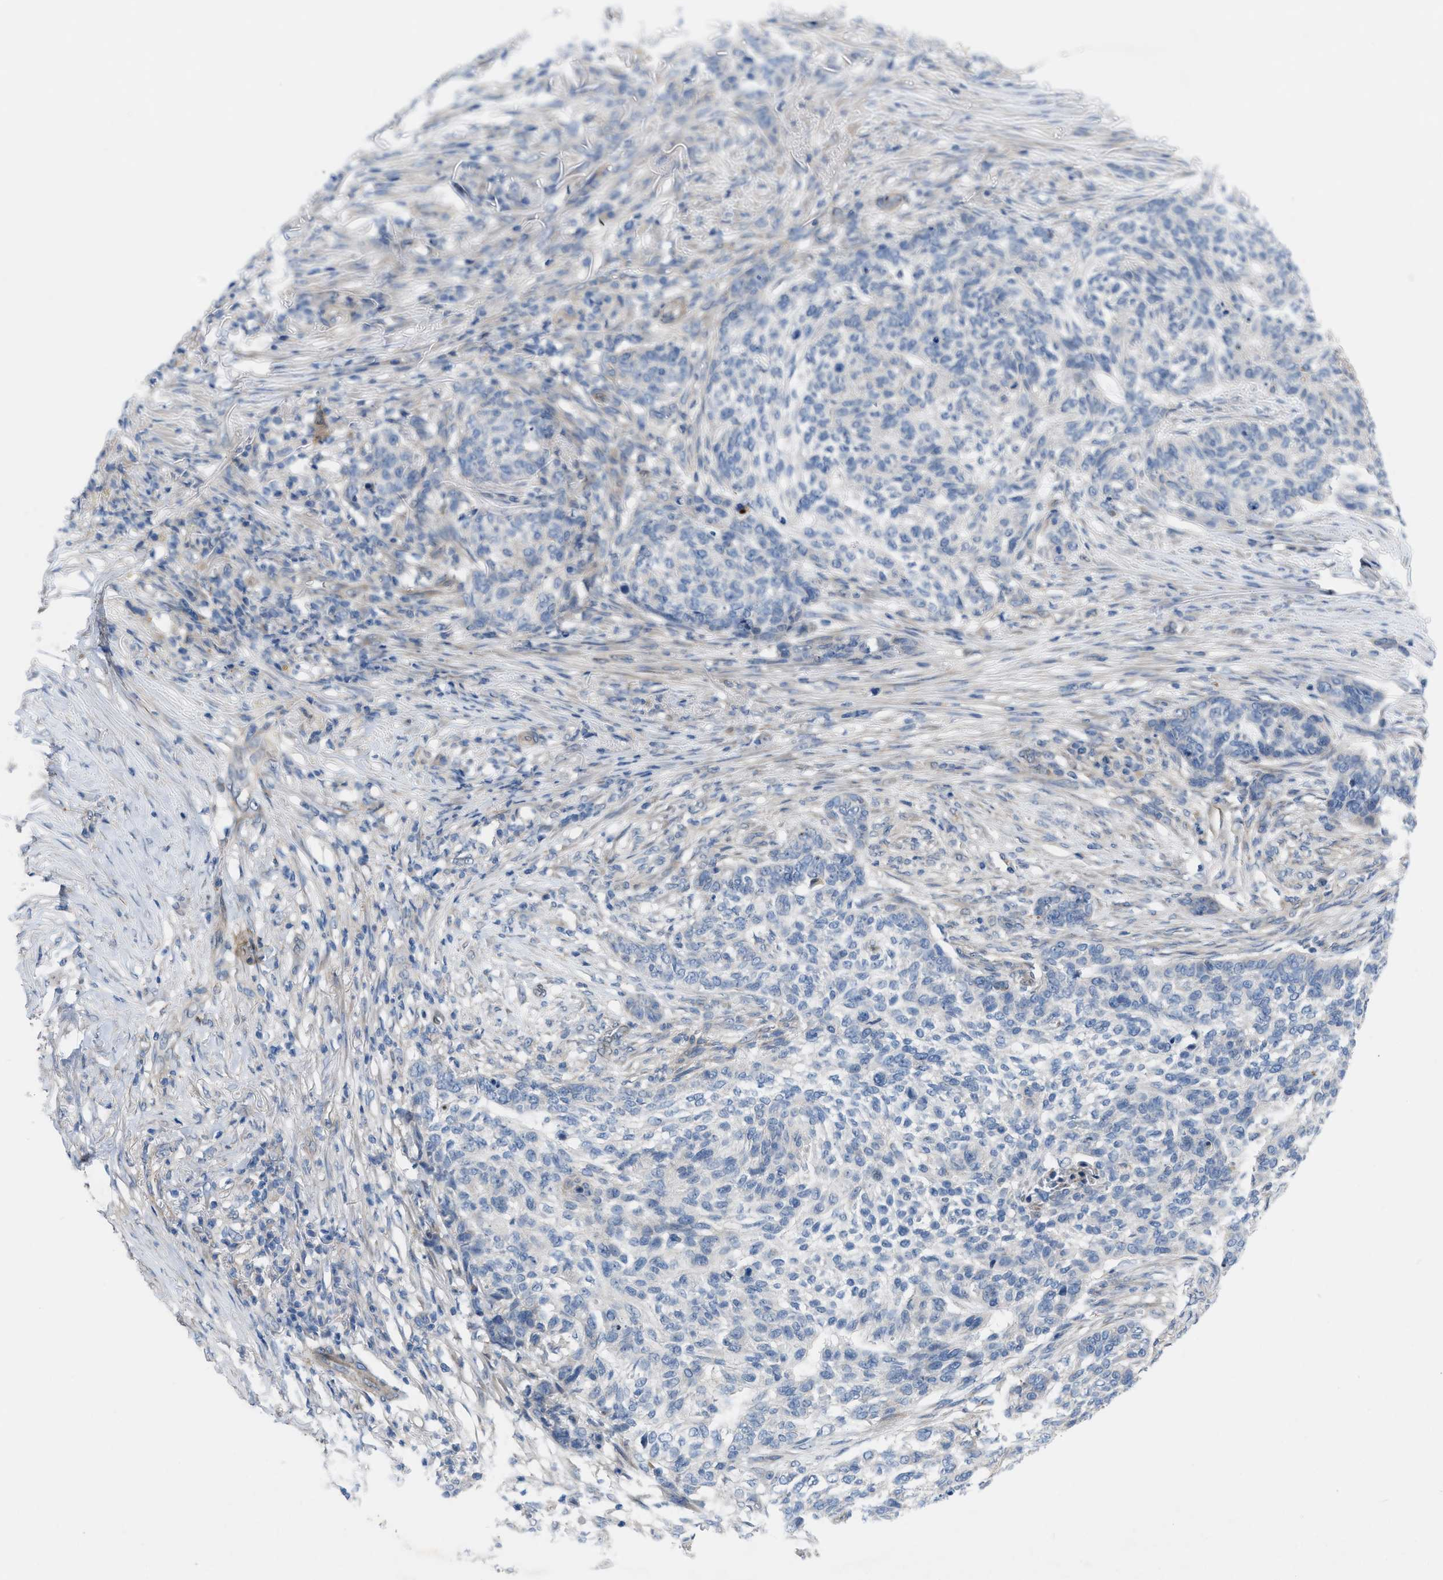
{"staining": {"intensity": "negative", "quantity": "none", "location": "none"}, "tissue": "skin cancer", "cell_type": "Tumor cells", "image_type": "cancer", "snomed": [{"axis": "morphology", "description": "Basal cell carcinoma"}, {"axis": "topography", "description": "Skin"}], "caption": "Immunohistochemistry image of human skin cancer (basal cell carcinoma) stained for a protein (brown), which displays no staining in tumor cells.", "gene": "NDEL1", "patient": {"sex": "male", "age": 85}}